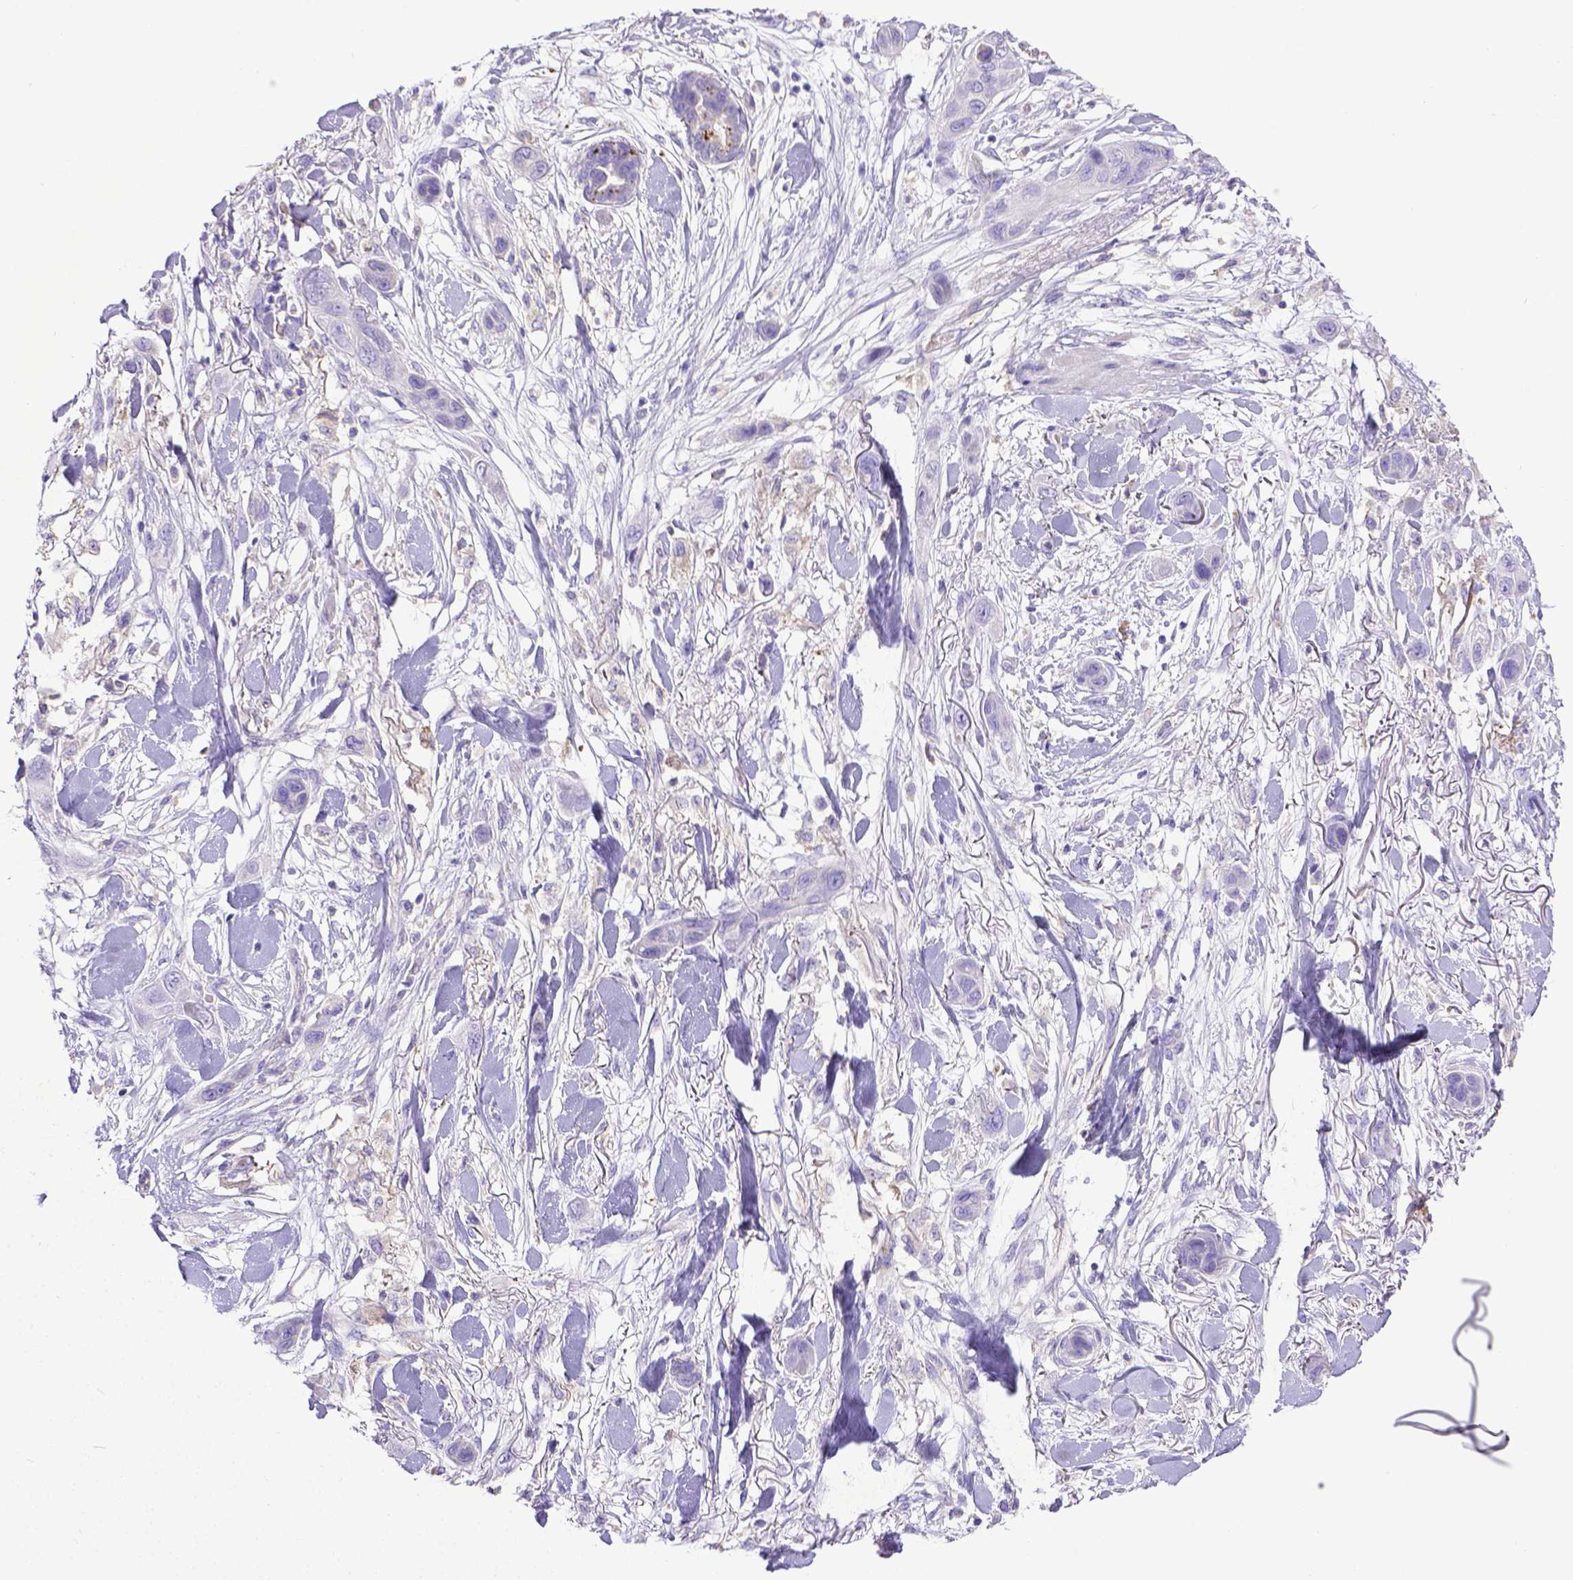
{"staining": {"intensity": "negative", "quantity": "none", "location": "none"}, "tissue": "skin cancer", "cell_type": "Tumor cells", "image_type": "cancer", "snomed": [{"axis": "morphology", "description": "Squamous cell carcinoma, NOS"}, {"axis": "topography", "description": "Skin"}], "caption": "There is no significant positivity in tumor cells of squamous cell carcinoma (skin). Nuclei are stained in blue.", "gene": "CD40", "patient": {"sex": "male", "age": 79}}